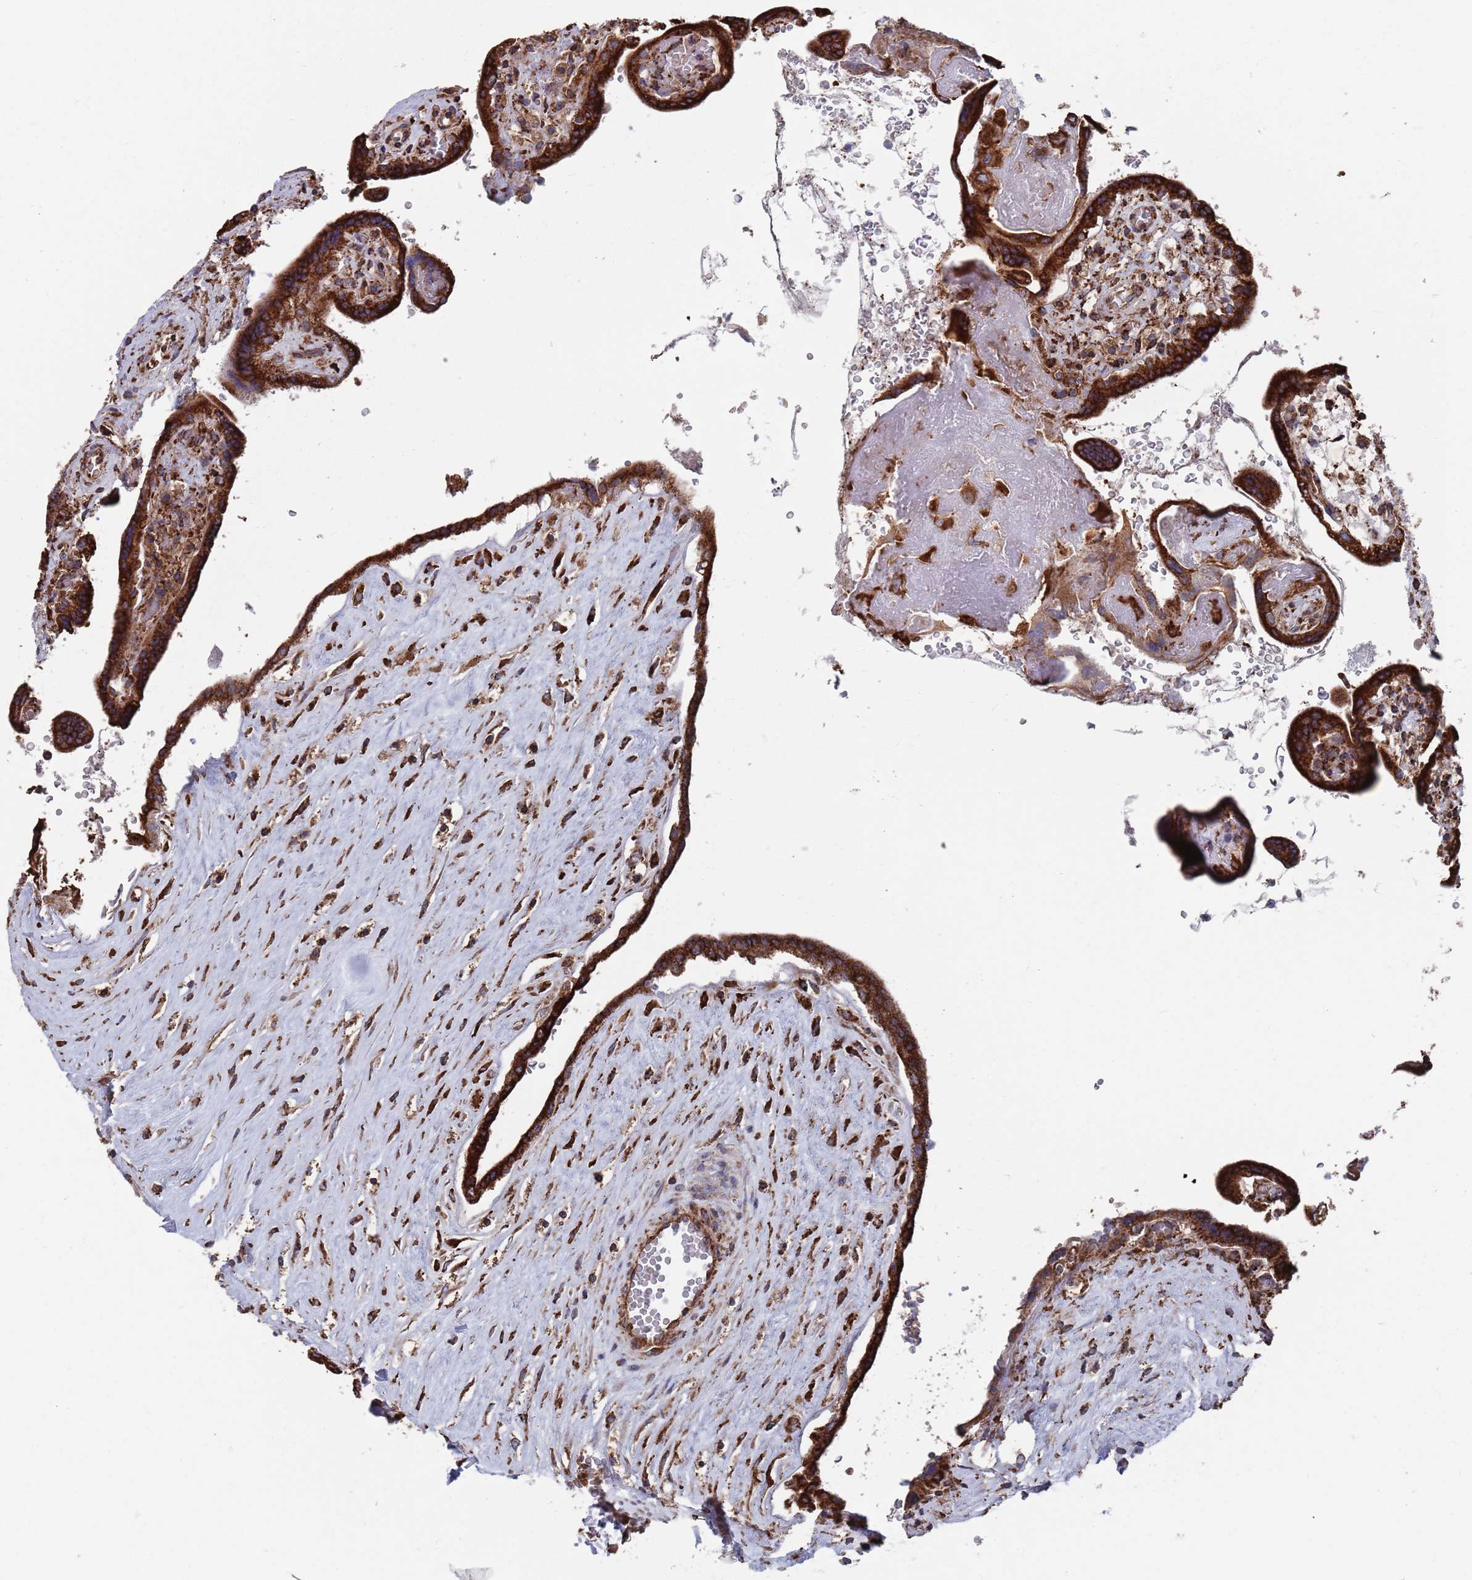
{"staining": {"intensity": "strong", "quantity": ">75%", "location": "cytoplasmic/membranous"}, "tissue": "placenta", "cell_type": "Trophoblastic cells", "image_type": "normal", "snomed": [{"axis": "morphology", "description": "Normal tissue, NOS"}, {"axis": "topography", "description": "Placenta"}], "caption": "Approximately >75% of trophoblastic cells in benign human placenta reveal strong cytoplasmic/membranous protein staining as visualized by brown immunohistochemical staining.", "gene": "GID8", "patient": {"sex": "female", "age": 37}}